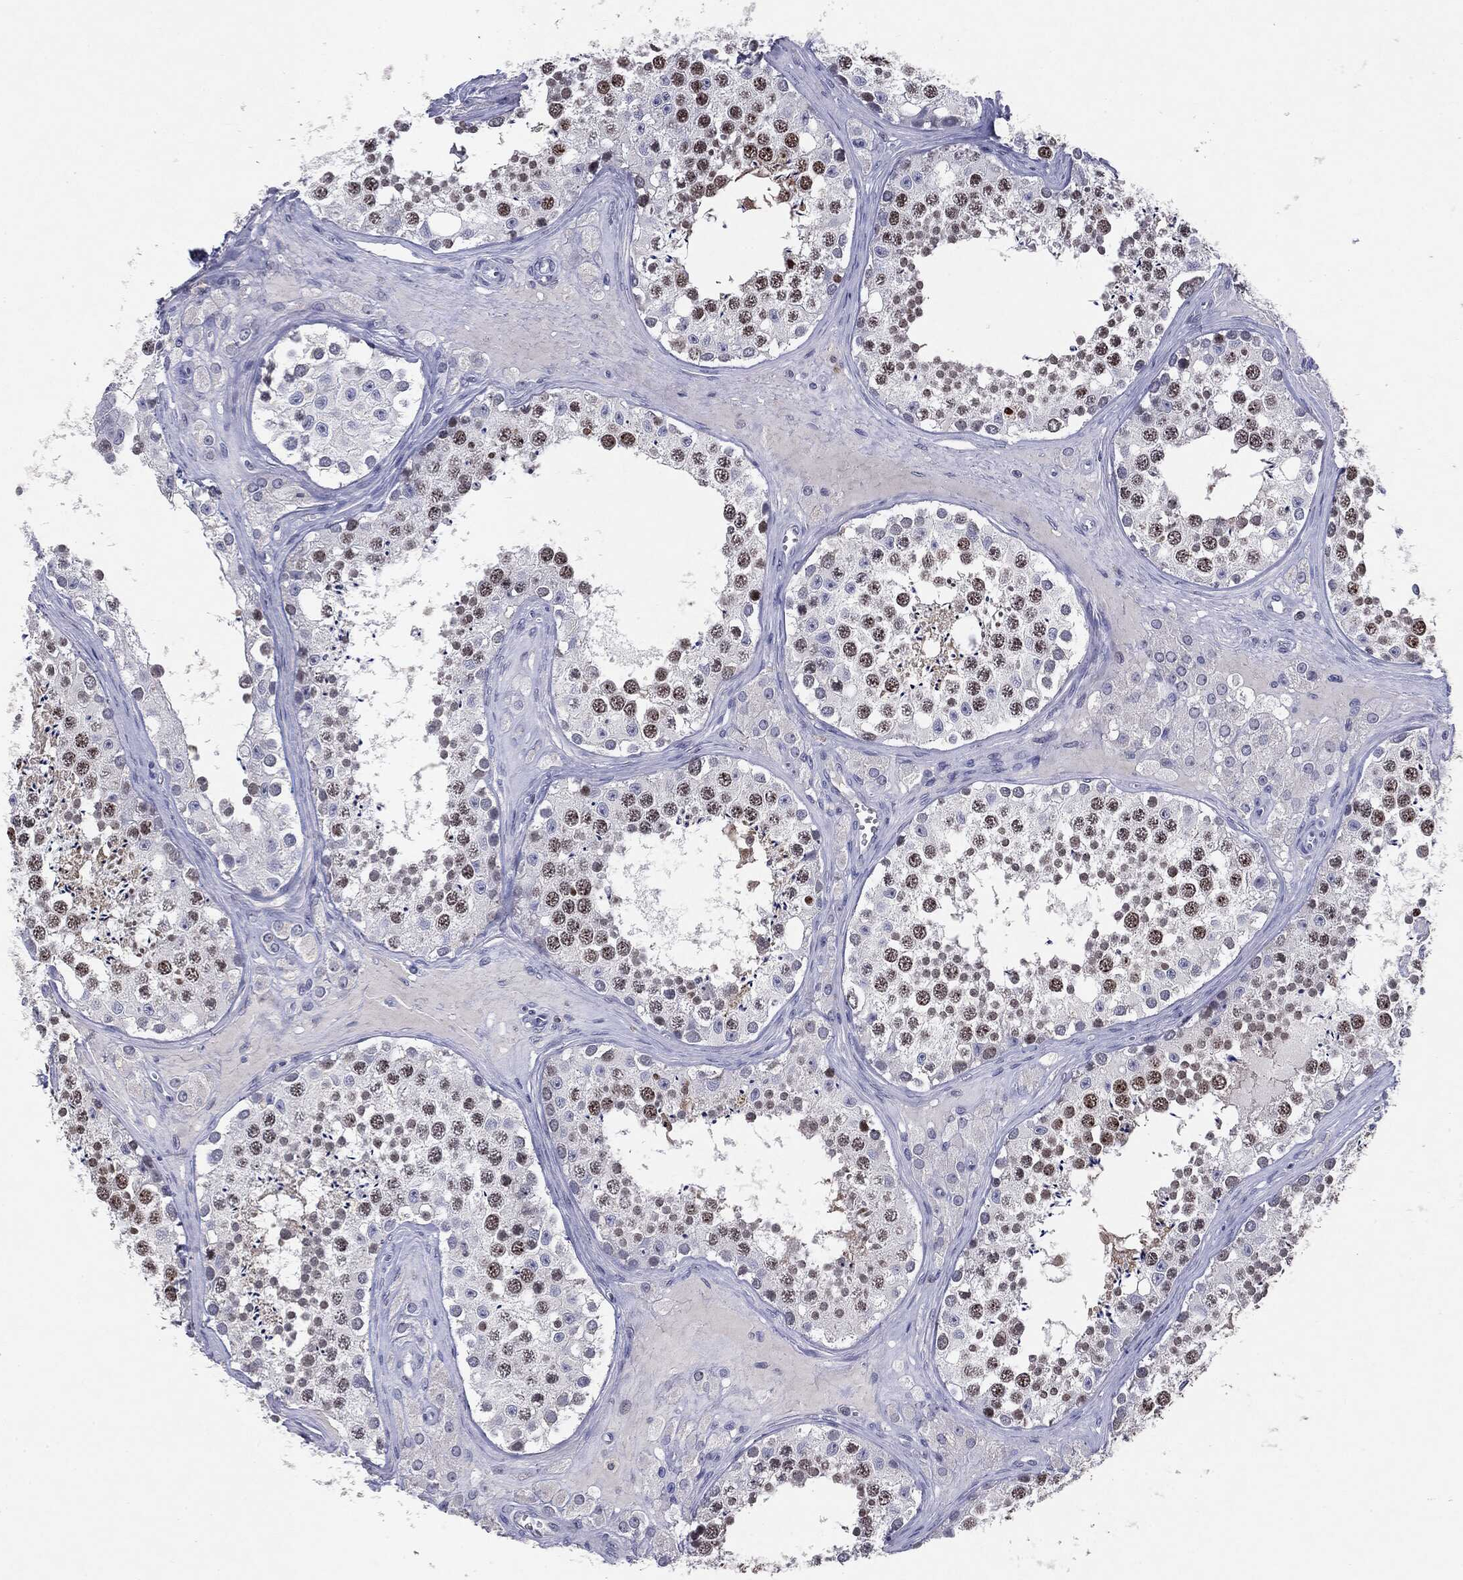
{"staining": {"intensity": "strong", "quantity": ">75%", "location": "nuclear"}, "tissue": "testis", "cell_type": "Cells in seminiferous ducts", "image_type": "normal", "snomed": [{"axis": "morphology", "description": "Normal tissue, NOS"}, {"axis": "topography", "description": "Testis"}], "caption": "Protein expression analysis of unremarkable testis reveals strong nuclear staining in about >75% of cells in seminiferous ducts.", "gene": "KIF2C", "patient": {"sex": "male", "age": 31}}